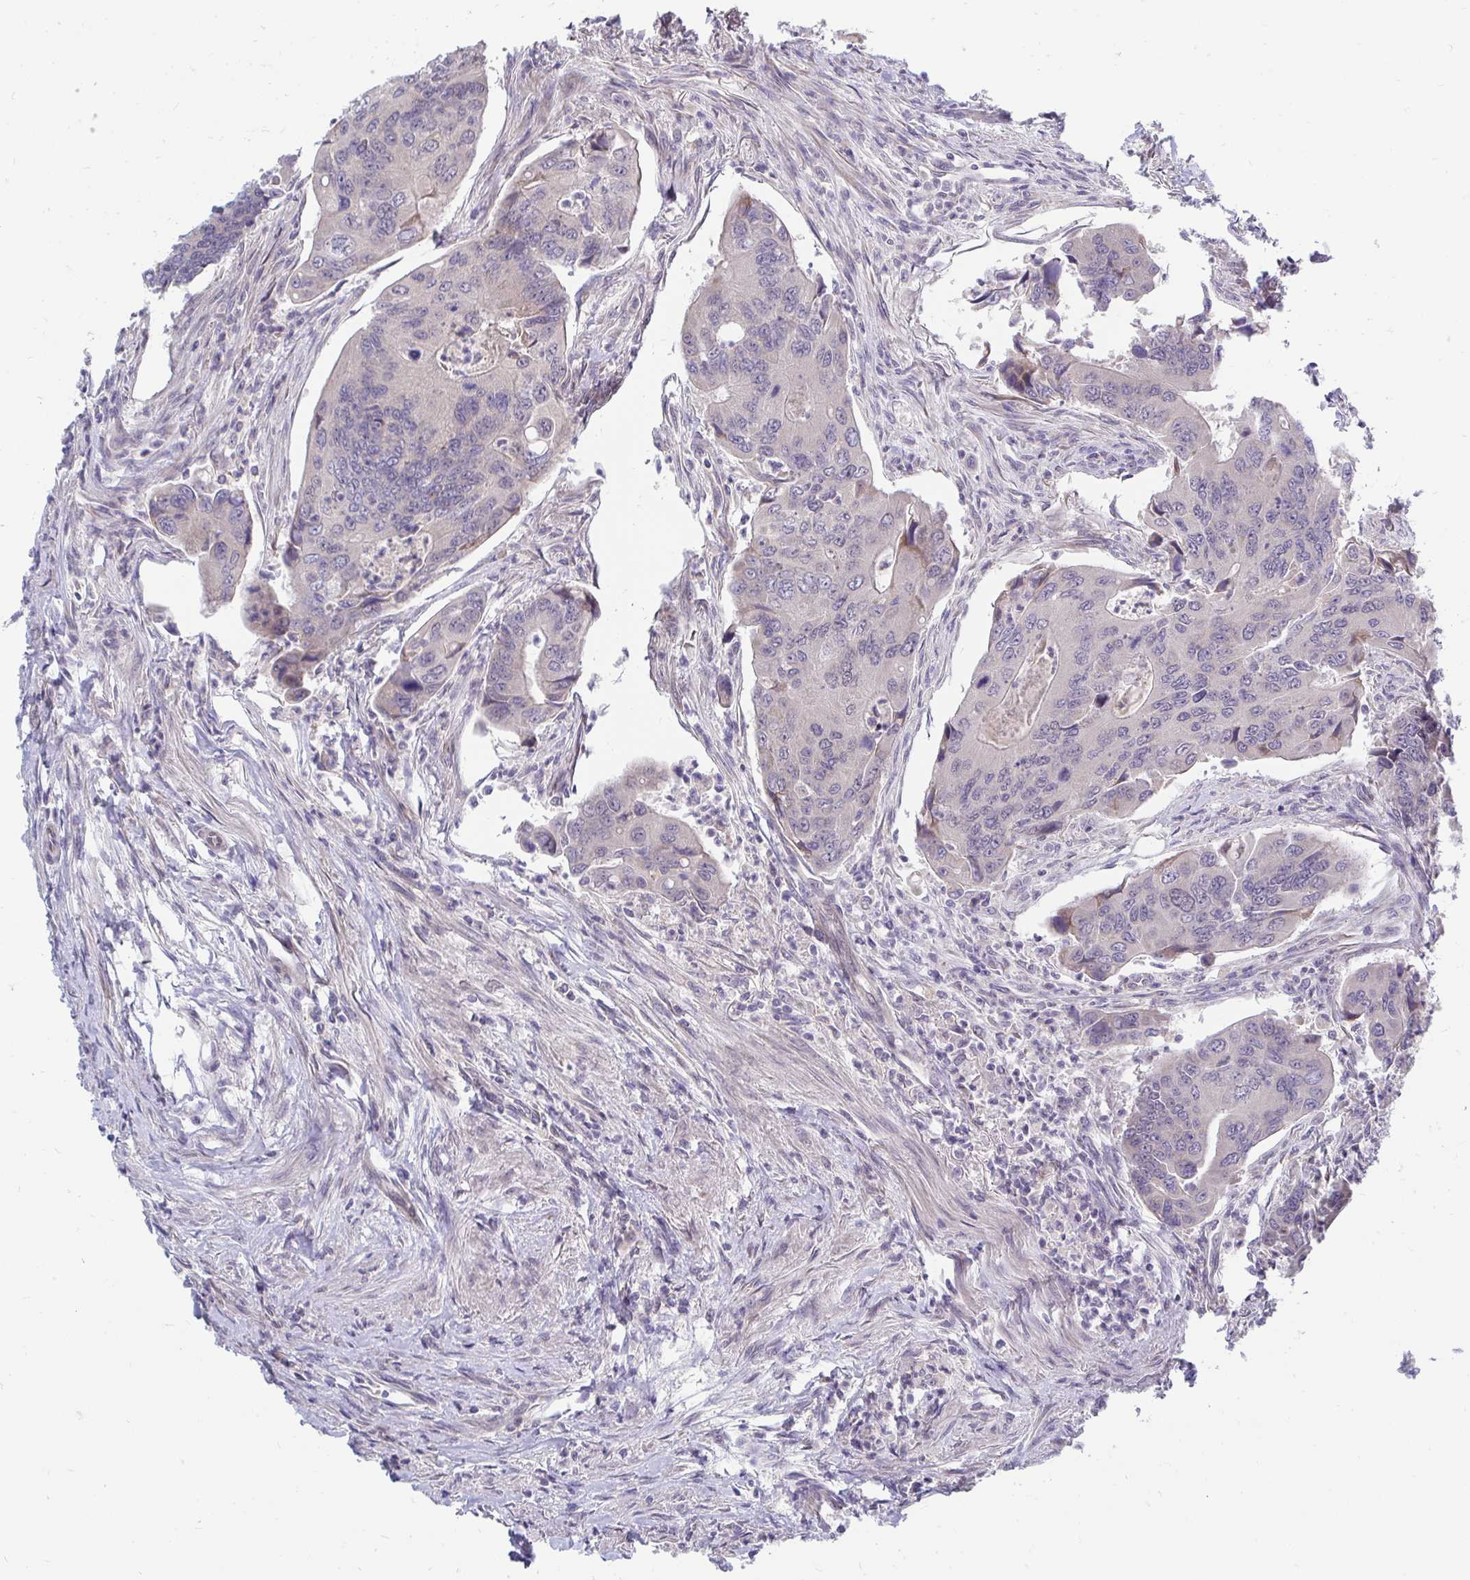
{"staining": {"intensity": "negative", "quantity": "none", "location": "none"}, "tissue": "colorectal cancer", "cell_type": "Tumor cells", "image_type": "cancer", "snomed": [{"axis": "morphology", "description": "Adenocarcinoma, NOS"}, {"axis": "topography", "description": "Colon"}], "caption": "Human colorectal cancer stained for a protein using IHC reveals no staining in tumor cells.", "gene": "MROH8", "patient": {"sex": "female", "age": 67}}